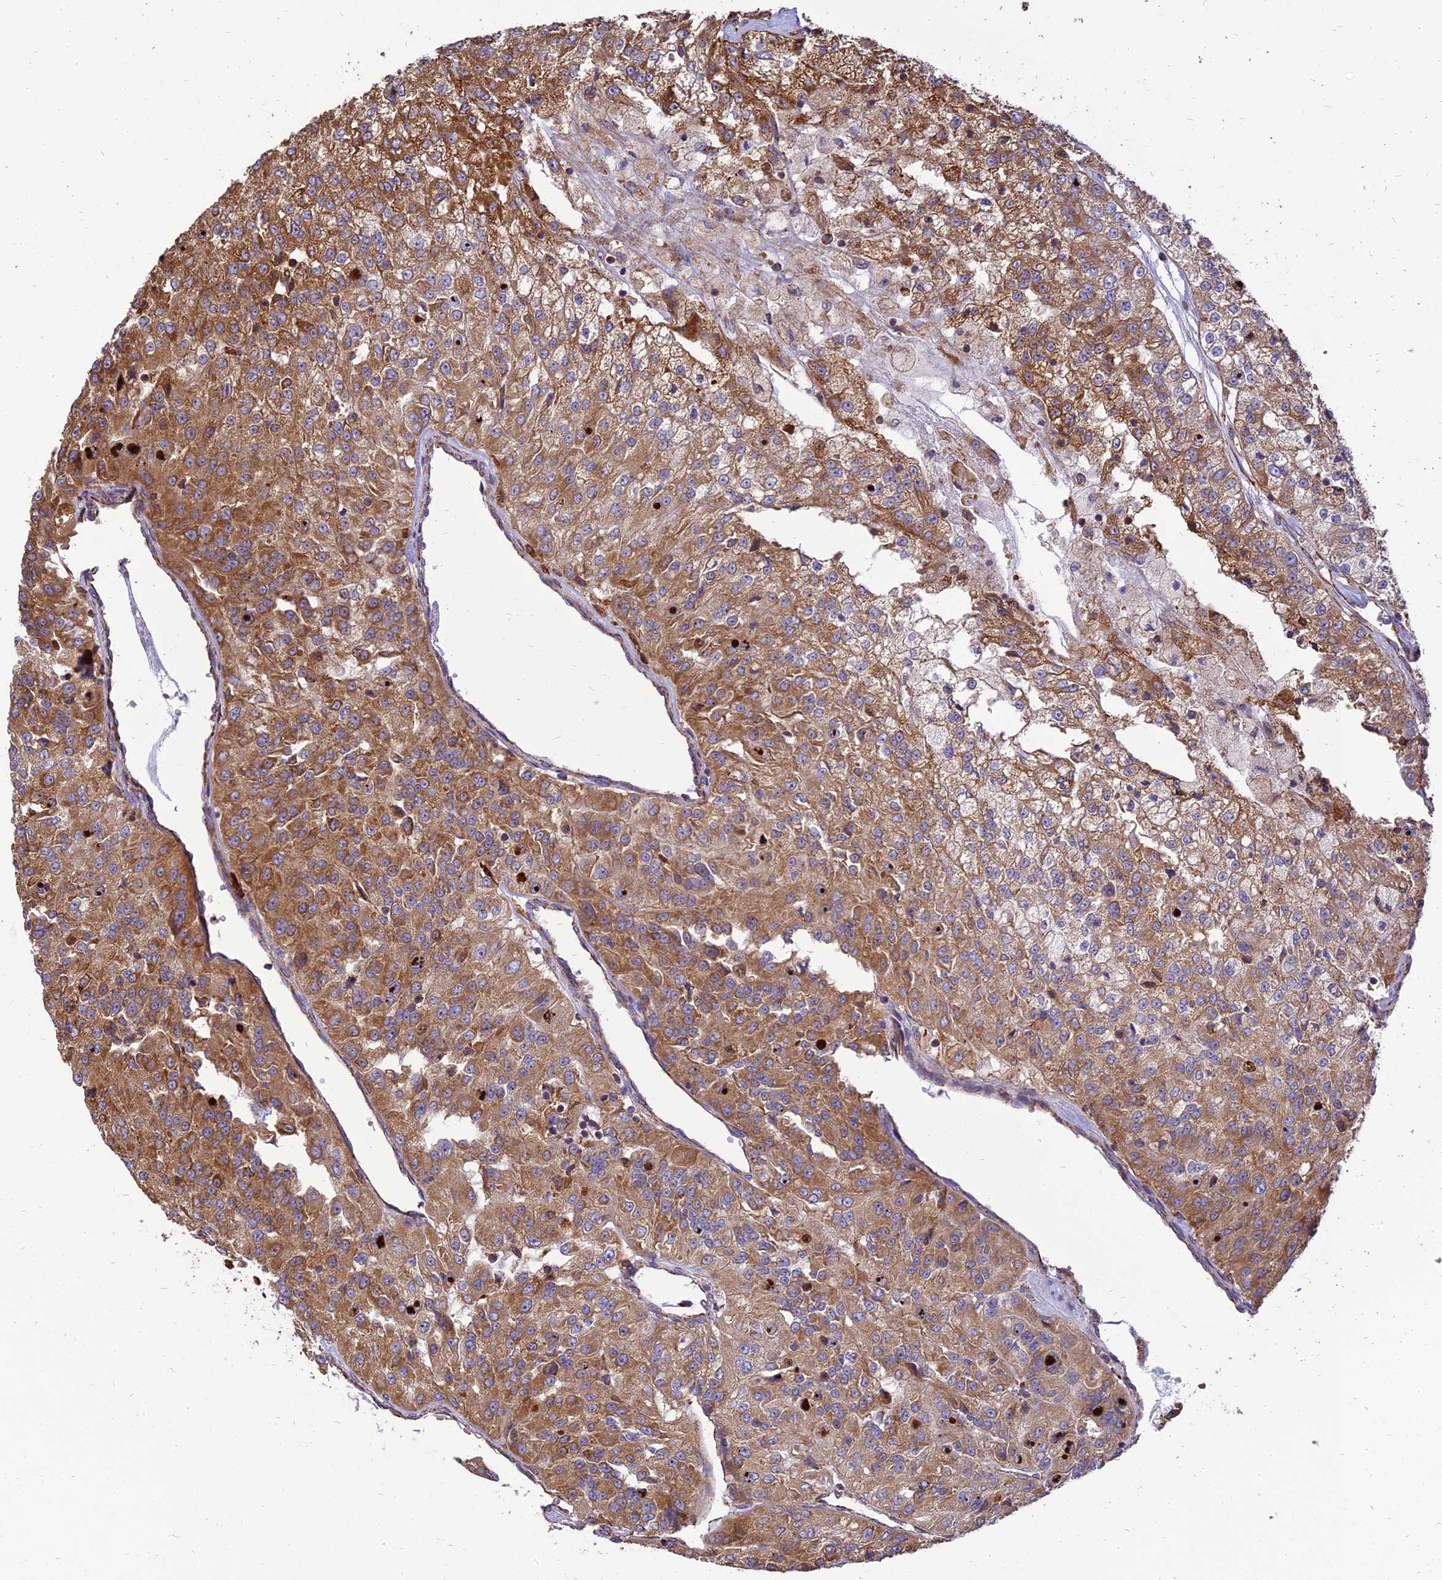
{"staining": {"intensity": "strong", "quantity": ">75%", "location": "cytoplasmic/membranous"}, "tissue": "renal cancer", "cell_type": "Tumor cells", "image_type": "cancer", "snomed": [{"axis": "morphology", "description": "Adenocarcinoma, NOS"}, {"axis": "topography", "description": "Kidney"}], "caption": "IHC image of human renal adenocarcinoma stained for a protein (brown), which displays high levels of strong cytoplasmic/membranous staining in approximately >75% of tumor cells.", "gene": "THUMPD2", "patient": {"sex": "female", "age": 63}}